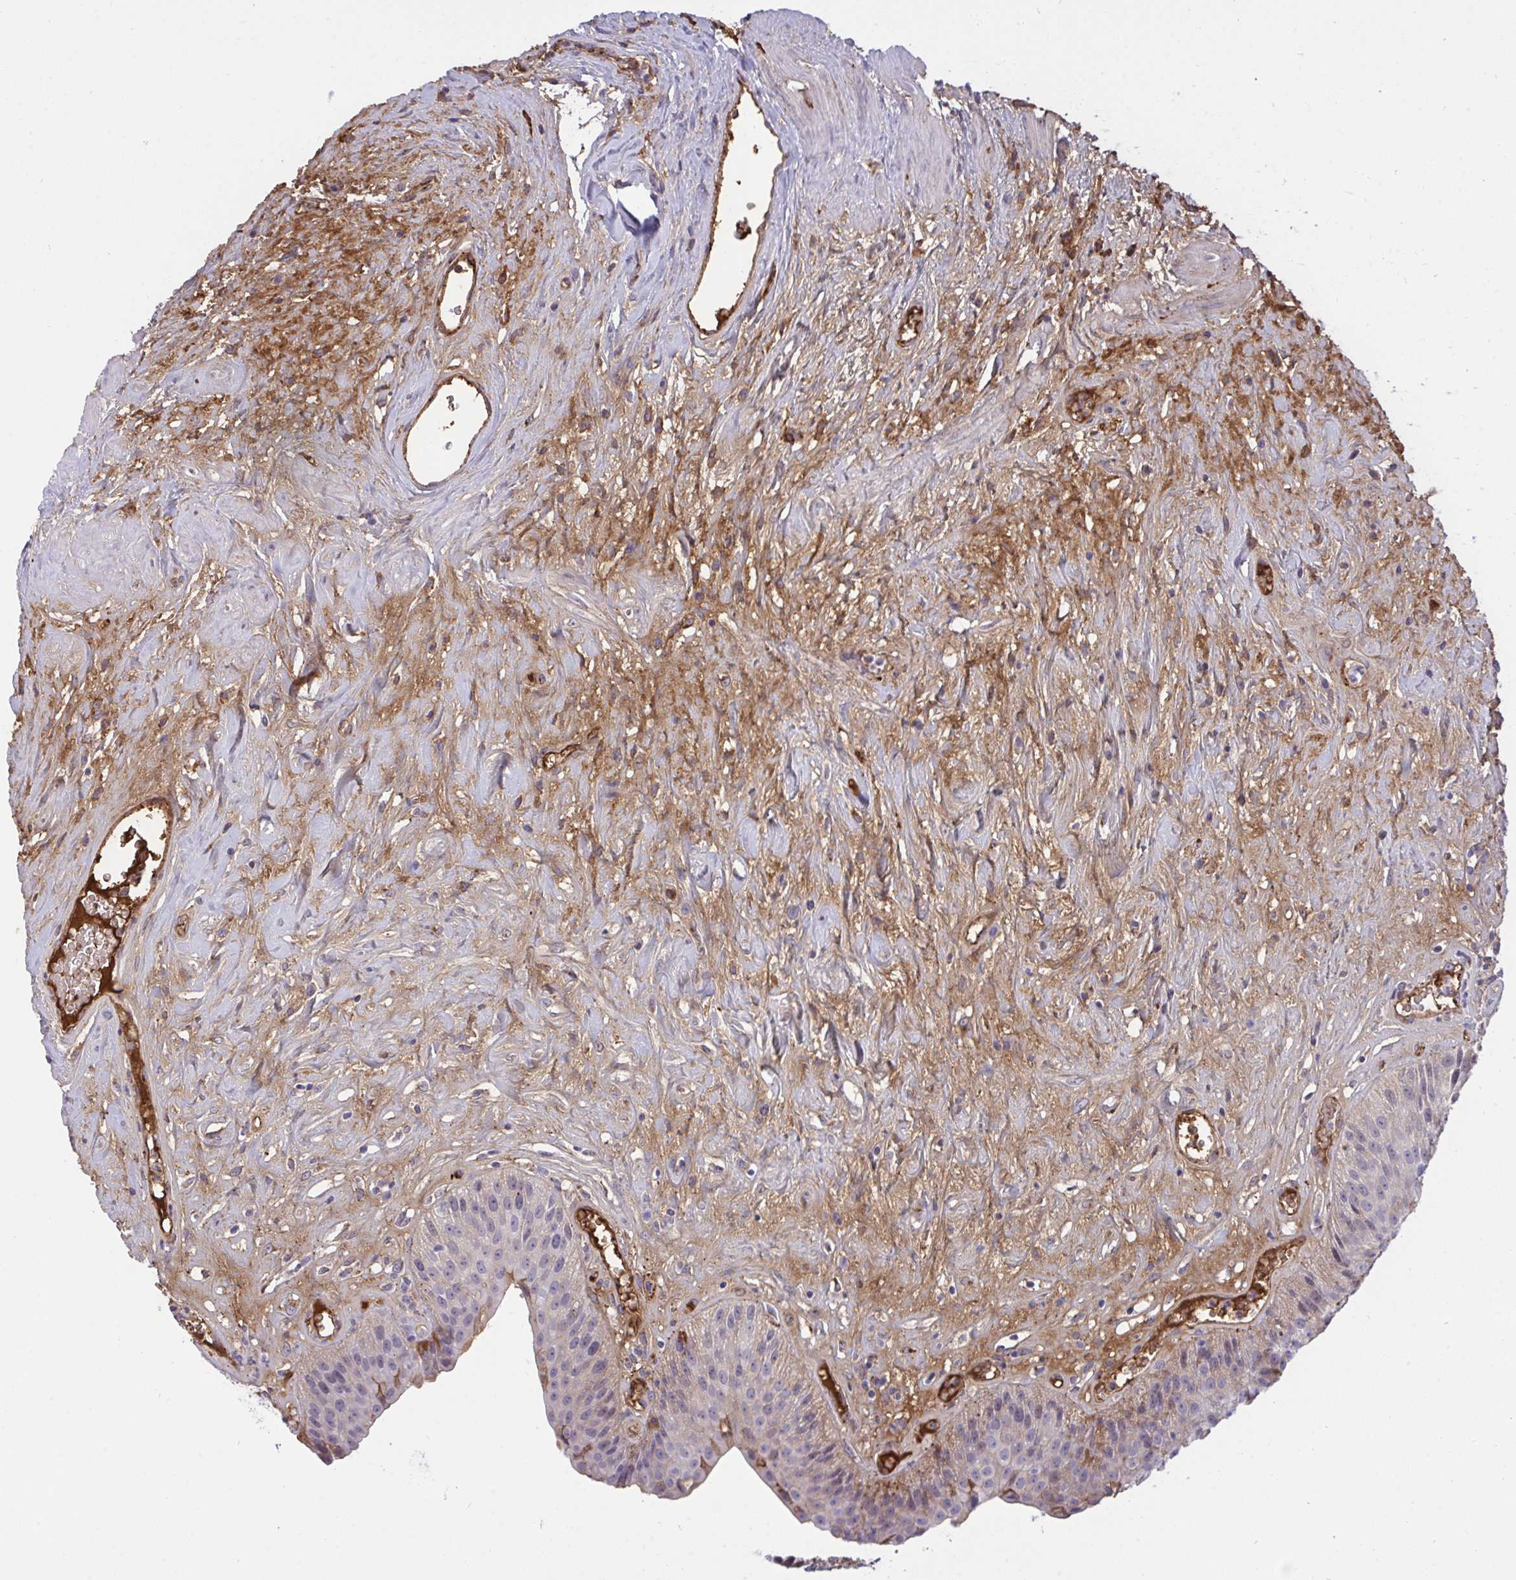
{"staining": {"intensity": "negative", "quantity": "none", "location": "none"}, "tissue": "urinary bladder", "cell_type": "Urothelial cells", "image_type": "normal", "snomed": [{"axis": "morphology", "description": "Normal tissue, NOS"}, {"axis": "topography", "description": "Urinary bladder"}], "caption": "This is an IHC image of benign human urinary bladder. There is no expression in urothelial cells.", "gene": "F2", "patient": {"sex": "female", "age": 56}}